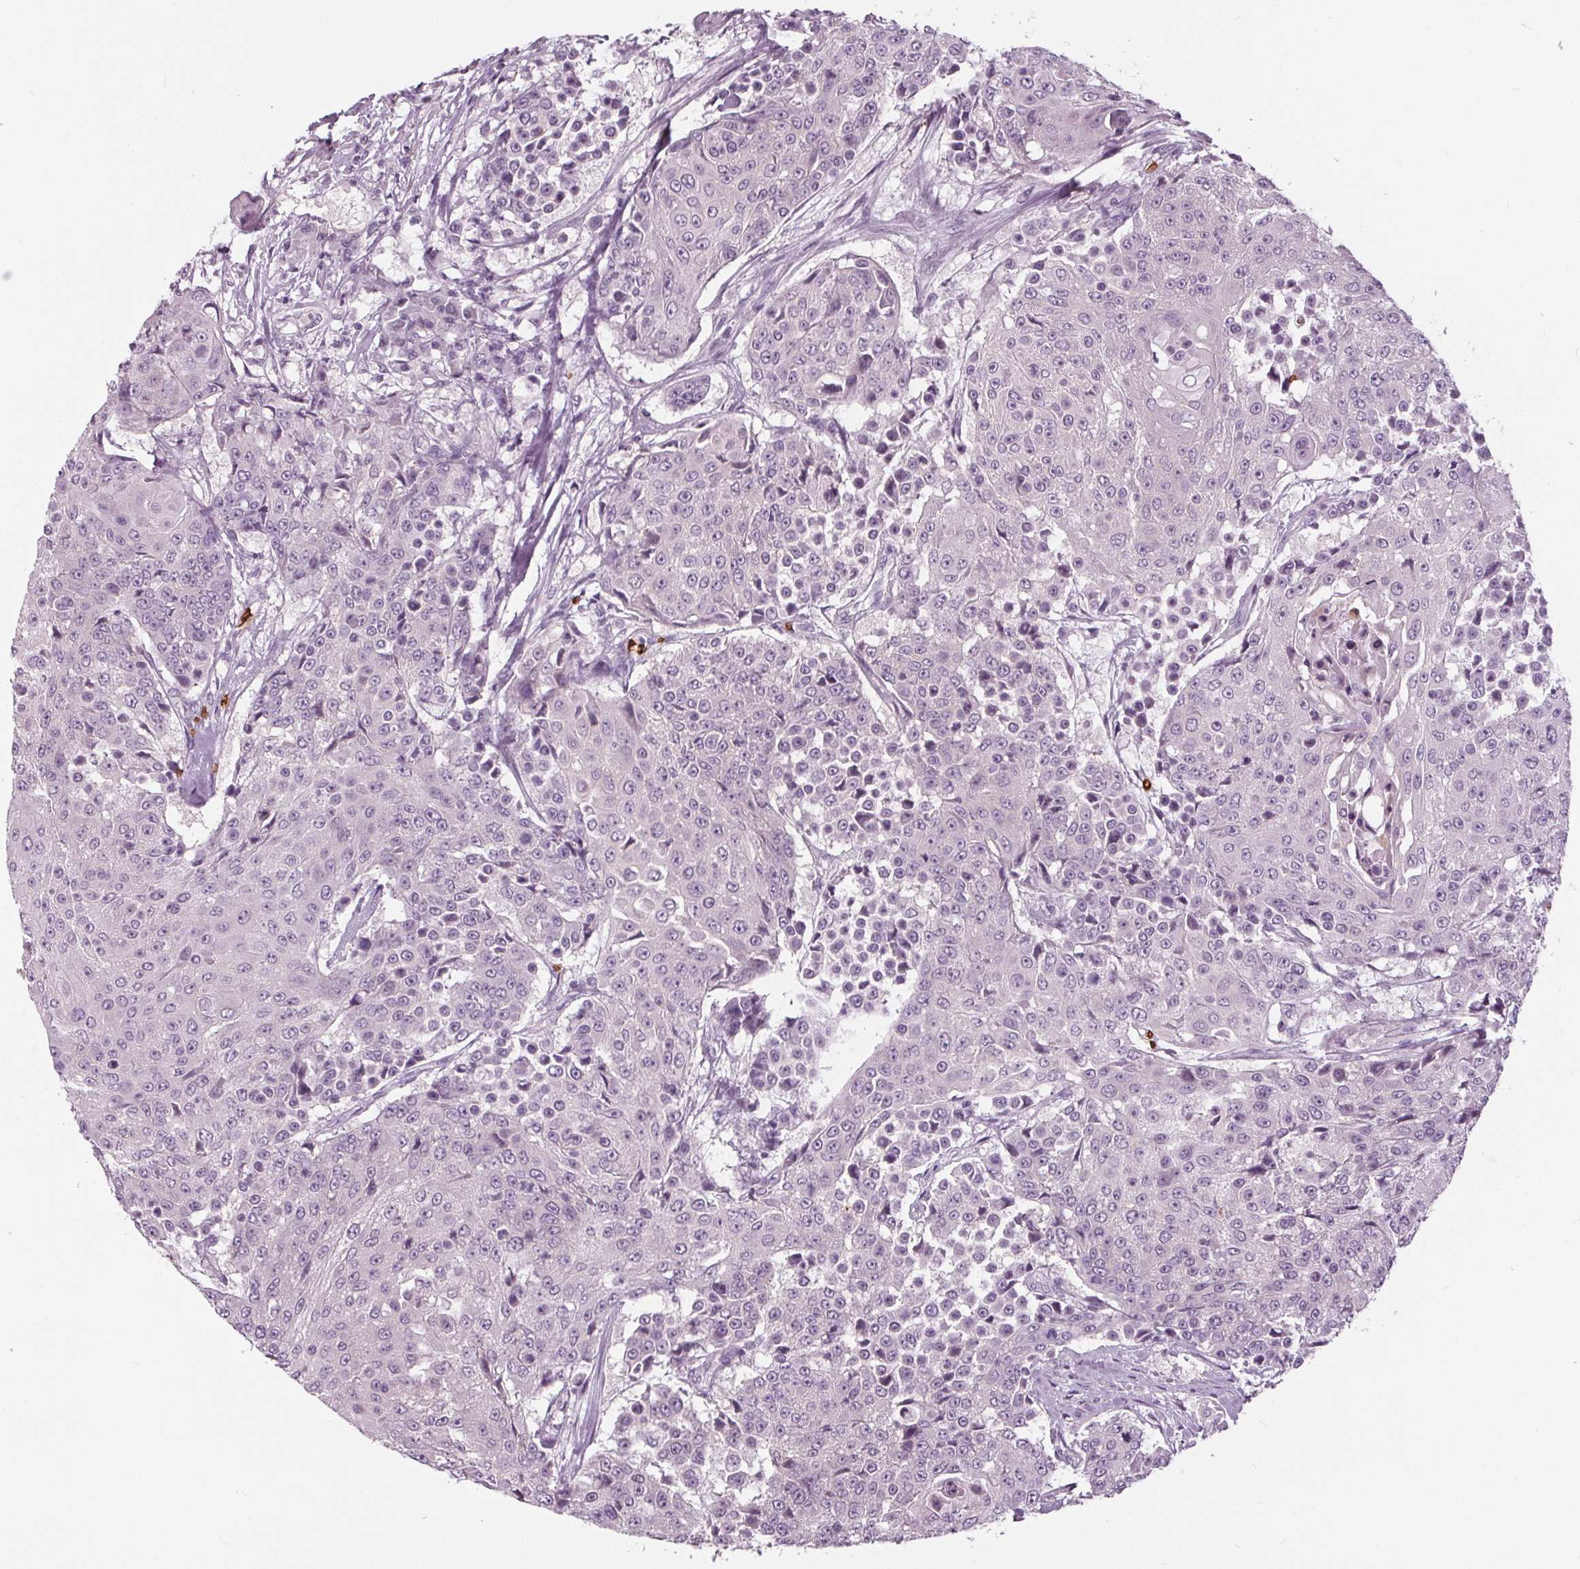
{"staining": {"intensity": "negative", "quantity": "none", "location": "none"}, "tissue": "urothelial cancer", "cell_type": "Tumor cells", "image_type": "cancer", "snomed": [{"axis": "morphology", "description": "Urothelial carcinoma, High grade"}, {"axis": "topography", "description": "Urinary bladder"}], "caption": "The histopathology image exhibits no significant positivity in tumor cells of high-grade urothelial carcinoma.", "gene": "SLC4A1", "patient": {"sex": "female", "age": 63}}